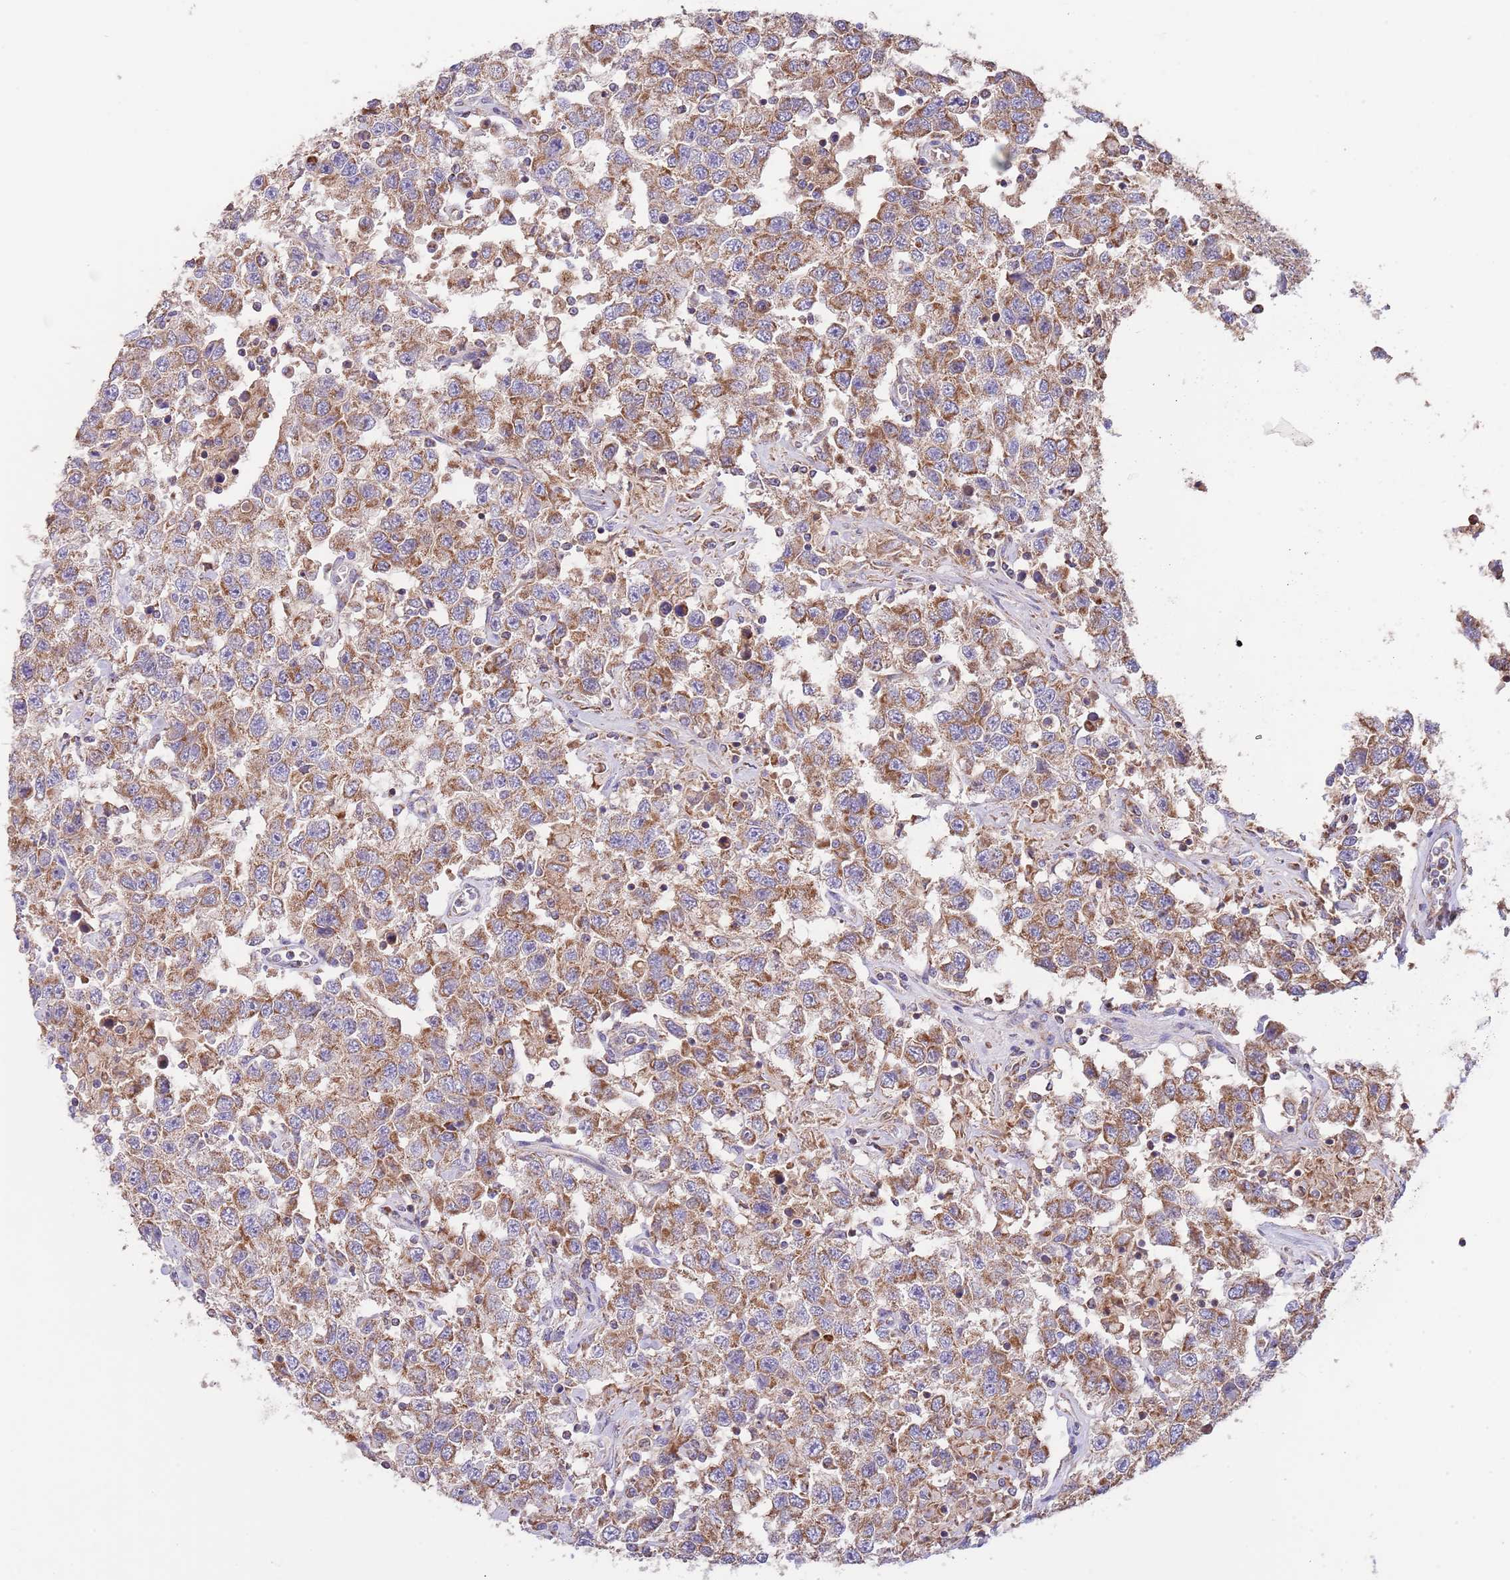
{"staining": {"intensity": "moderate", "quantity": ">75%", "location": "cytoplasmic/membranous"}, "tissue": "testis cancer", "cell_type": "Tumor cells", "image_type": "cancer", "snomed": [{"axis": "morphology", "description": "Seminoma, NOS"}, {"axis": "topography", "description": "Testis"}], "caption": "Brown immunohistochemical staining in human testis cancer (seminoma) exhibits moderate cytoplasmic/membranous expression in approximately >75% of tumor cells.", "gene": "DNAJA3", "patient": {"sex": "male", "age": 41}}